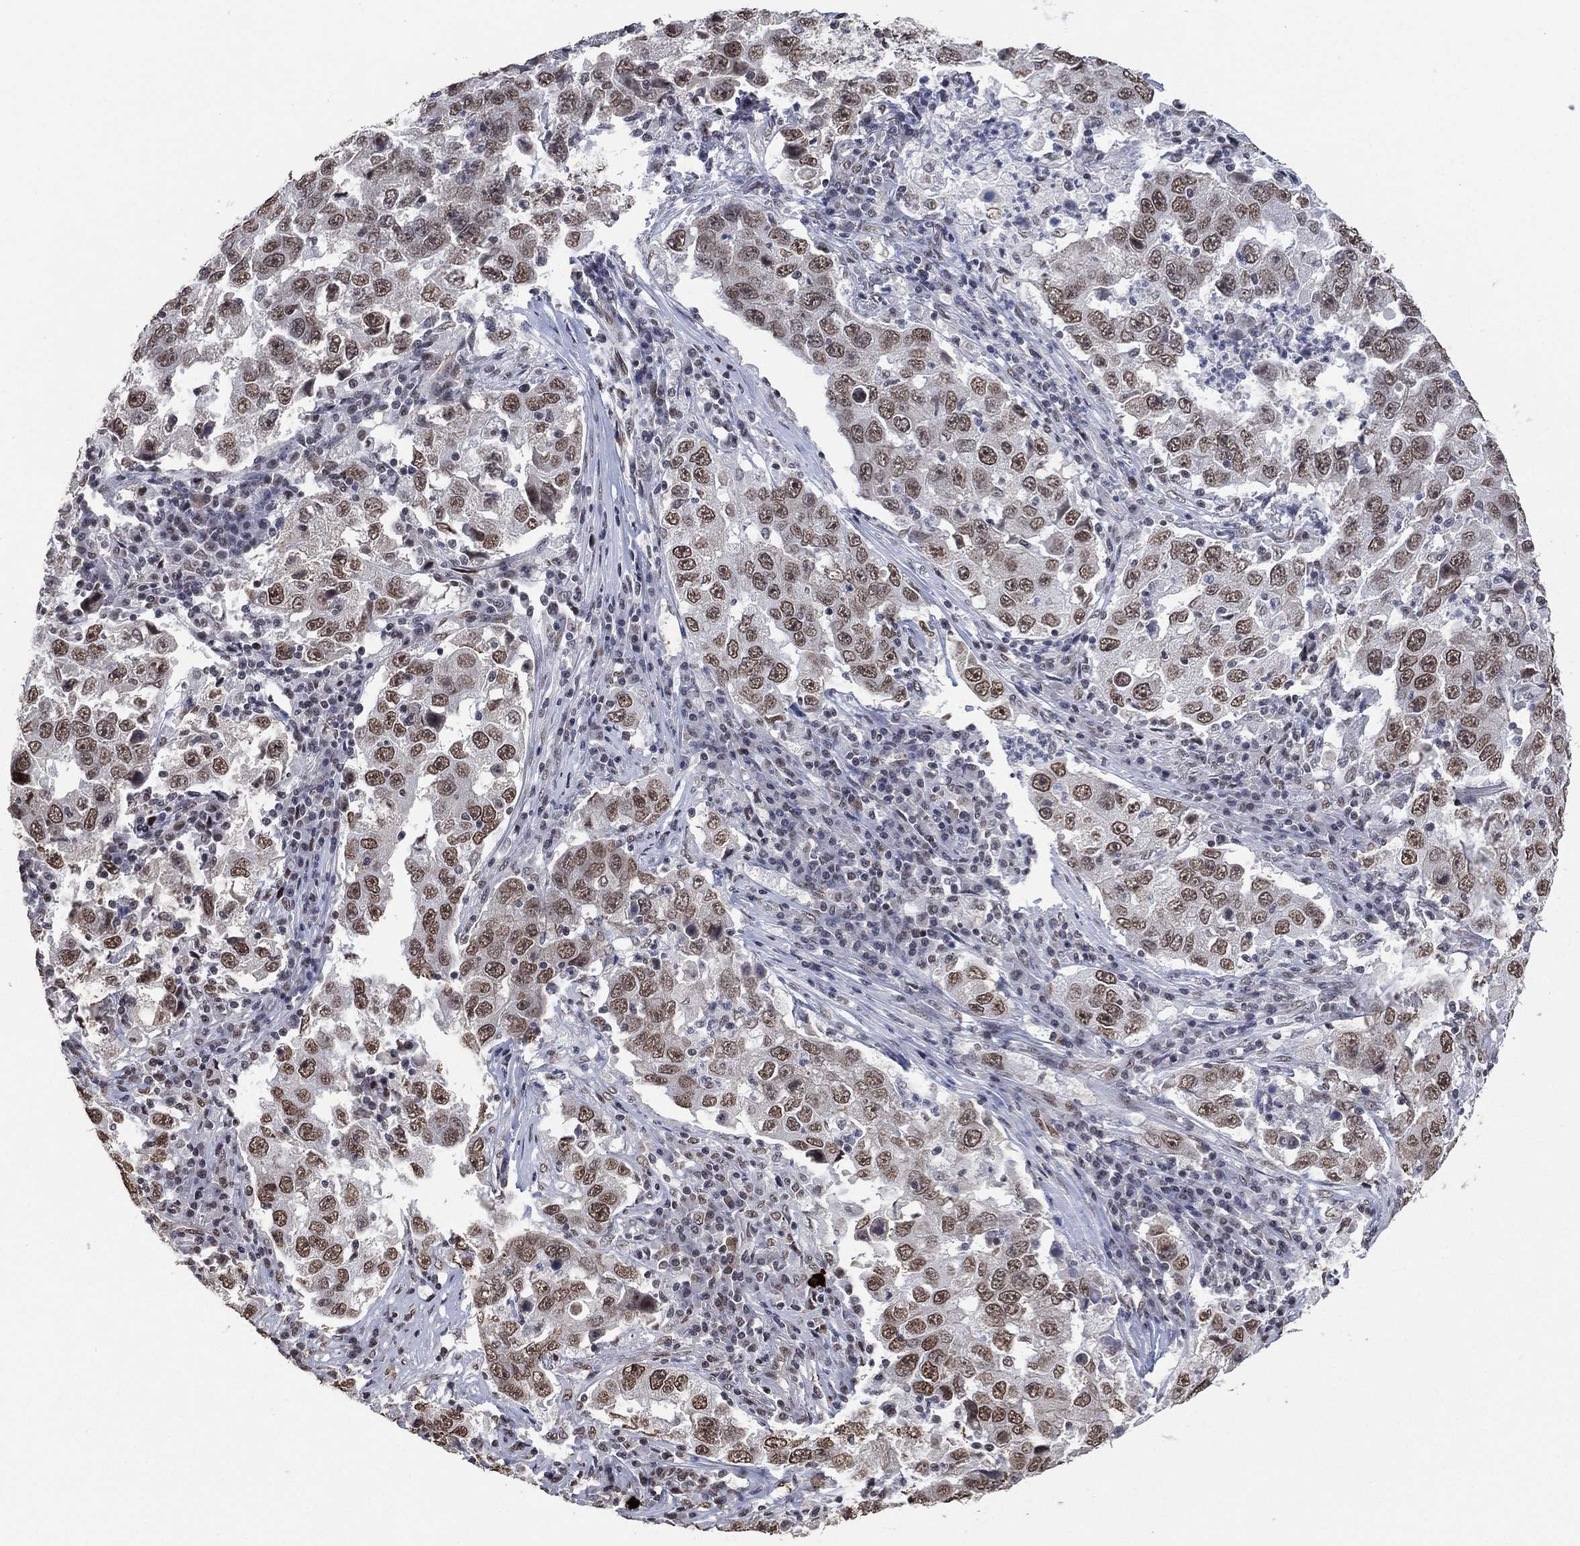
{"staining": {"intensity": "moderate", "quantity": "25%-75%", "location": "nuclear"}, "tissue": "lung cancer", "cell_type": "Tumor cells", "image_type": "cancer", "snomed": [{"axis": "morphology", "description": "Adenocarcinoma, NOS"}, {"axis": "topography", "description": "Lung"}], "caption": "A brown stain highlights moderate nuclear positivity of a protein in human lung adenocarcinoma tumor cells.", "gene": "EHMT1", "patient": {"sex": "male", "age": 73}}